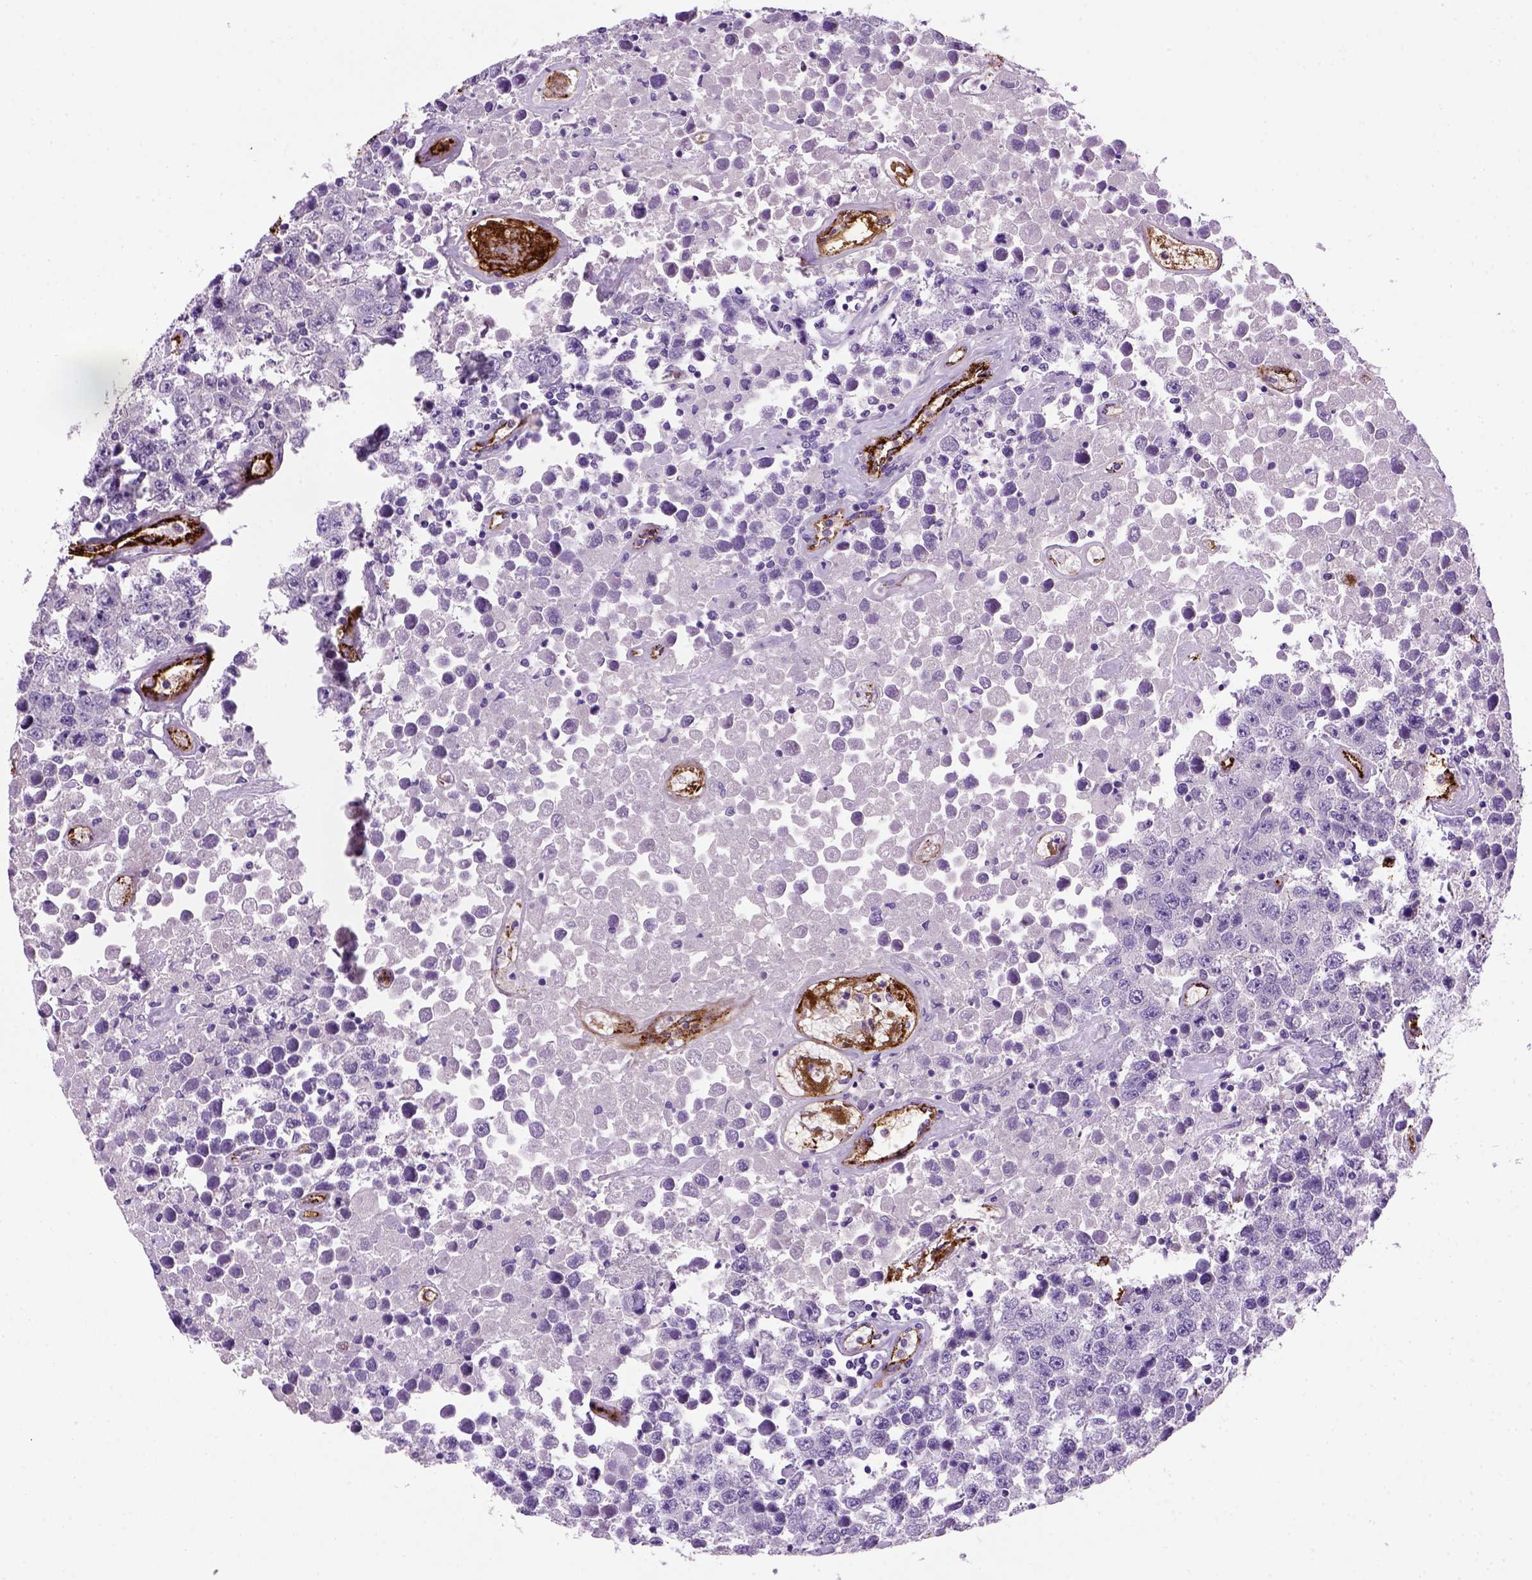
{"staining": {"intensity": "negative", "quantity": "none", "location": "none"}, "tissue": "testis cancer", "cell_type": "Tumor cells", "image_type": "cancer", "snomed": [{"axis": "morphology", "description": "Seminoma, NOS"}, {"axis": "topography", "description": "Testis"}], "caption": "Testis seminoma was stained to show a protein in brown. There is no significant expression in tumor cells. Nuclei are stained in blue.", "gene": "VWF", "patient": {"sex": "male", "age": 52}}